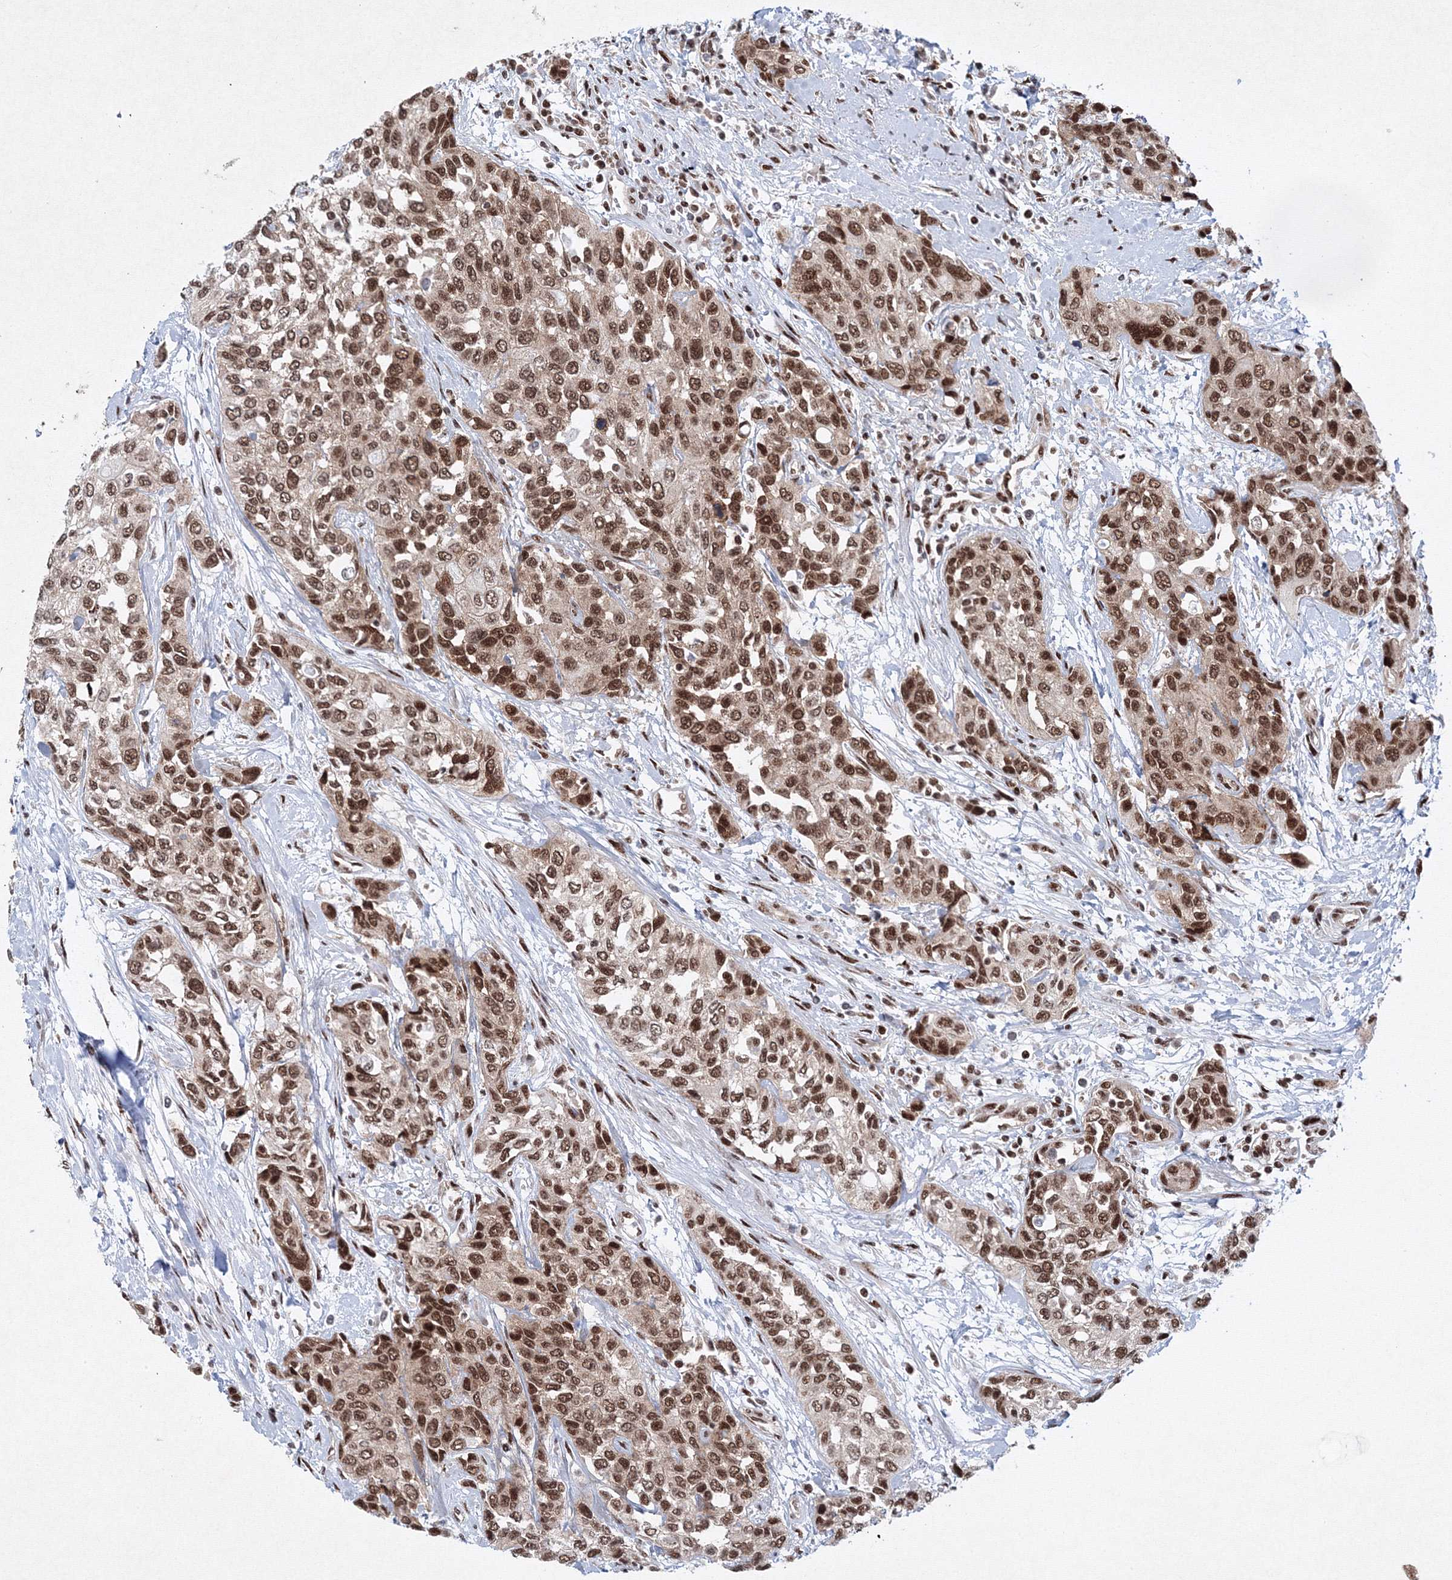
{"staining": {"intensity": "moderate", "quantity": ">75%", "location": "cytoplasmic/membranous,nuclear"}, "tissue": "urothelial cancer", "cell_type": "Tumor cells", "image_type": "cancer", "snomed": [{"axis": "morphology", "description": "Normal tissue, NOS"}, {"axis": "morphology", "description": "Urothelial carcinoma, High grade"}, {"axis": "topography", "description": "Vascular tissue"}, {"axis": "topography", "description": "Urinary bladder"}], "caption": "A photomicrograph of human high-grade urothelial carcinoma stained for a protein exhibits moderate cytoplasmic/membranous and nuclear brown staining in tumor cells.", "gene": "SNRPC", "patient": {"sex": "female", "age": 56}}